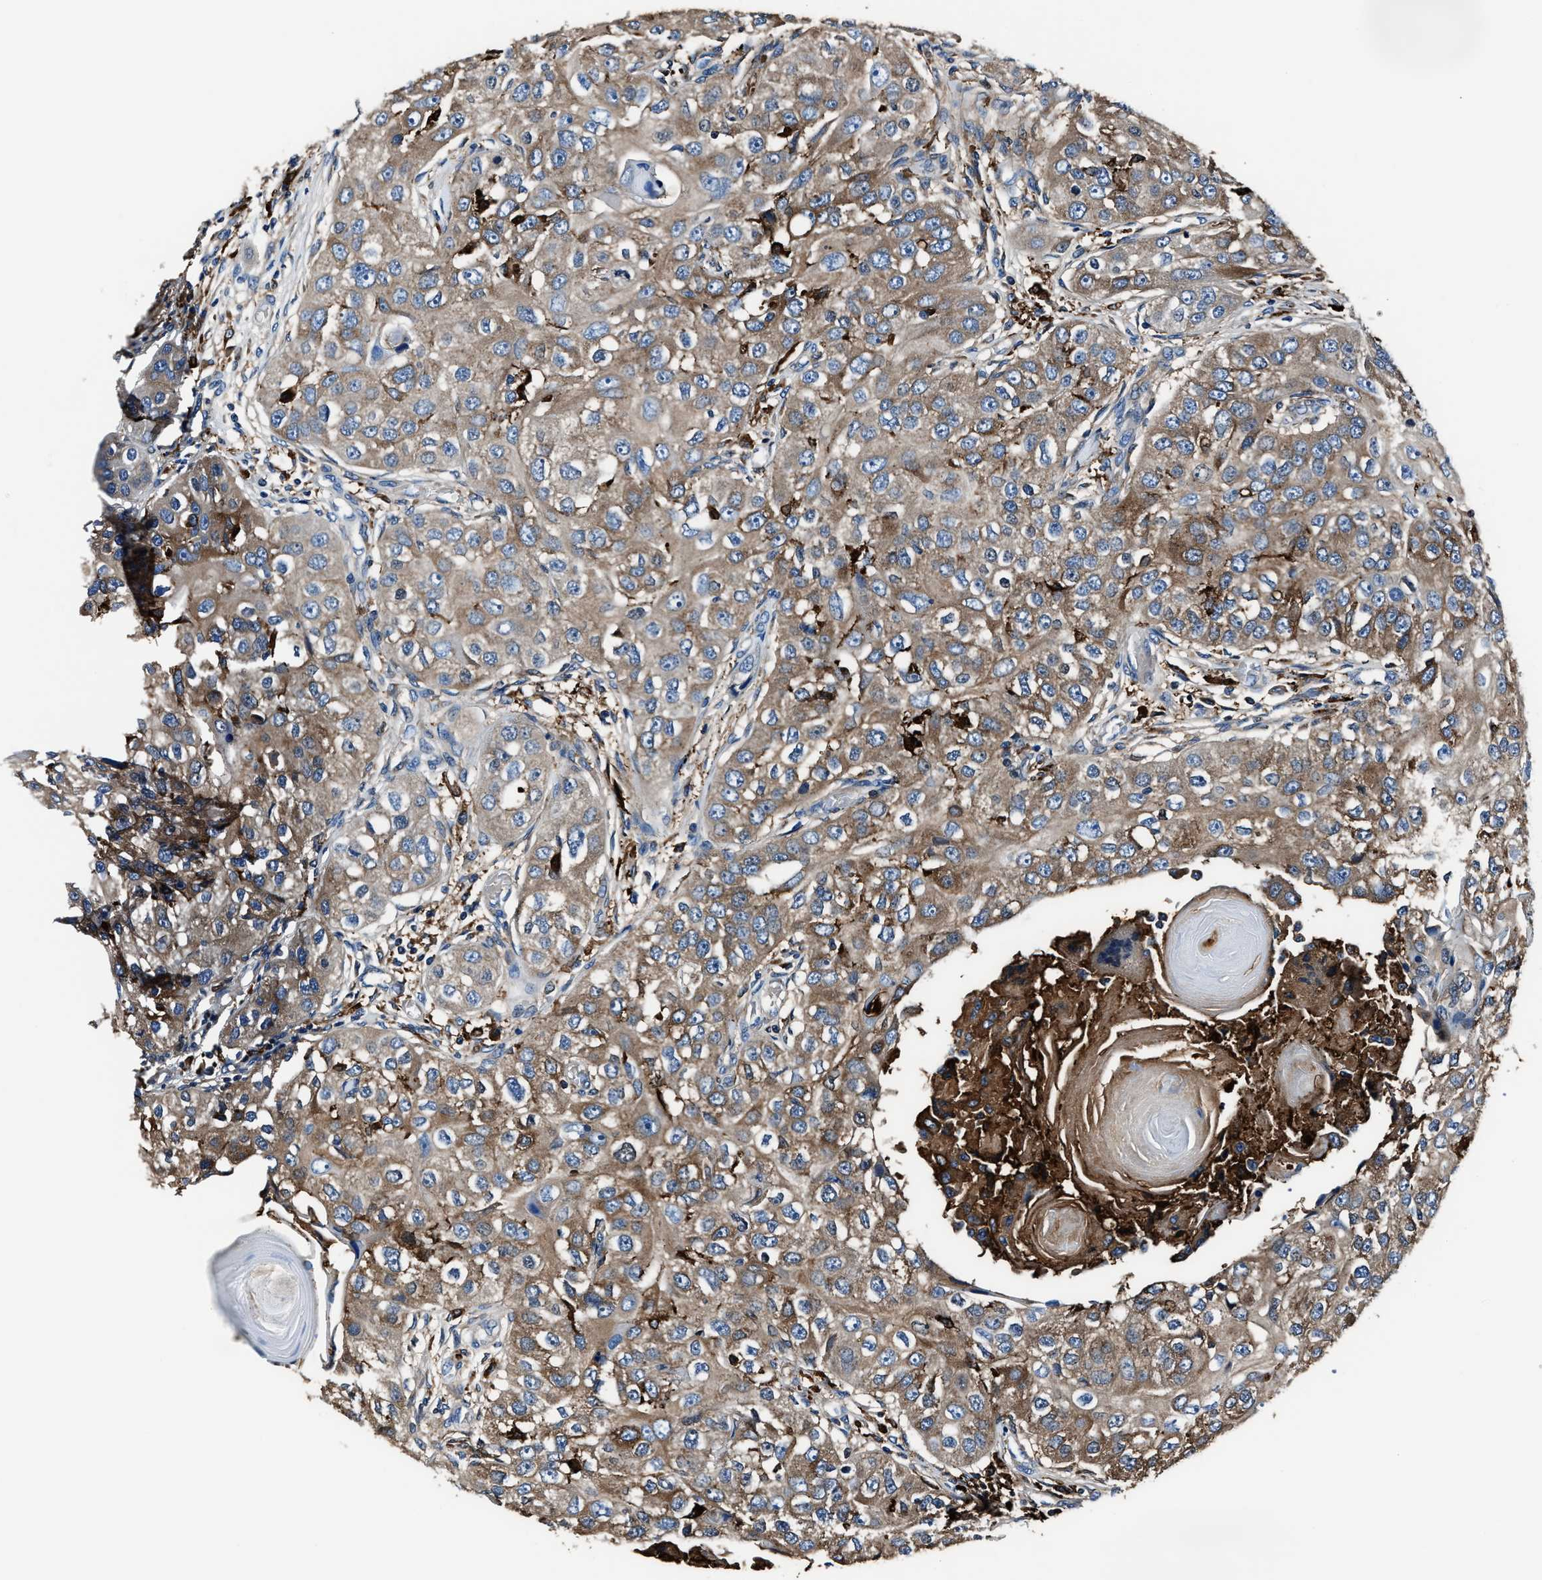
{"staining": {"intensity": "moderate", "quantity": ">75%", "location": "cytoplasmic/membranous"}, "tissue": "head and neck cancer", "cell_type": "Tumor cells", "image_type": "cancer", "snomed": [{"axis": "morphology", "description": "Normal tissue, NOS"}, {"axis": "morphology", "description": "Squamous cell carcinoma, NOS"}, {"axis": "topography", "description": "Skeletal muscle"}, {"axis": "topography", "description": "Head-Neck"}], "caption": "Brown immunohistochemical staining in squamous cell carcinoma (head and neck) reveals moderate cytoplasmic/membranous positivity in approximately >75% of tumor cells. (Stains: DAB (3,3'-diaminobenzidine) in brown, nuclei in blue, Microscopy: brightfield microscopy at high magnification).", "gene": "FTL", "patient": {"sex": "male", "age": 51}}